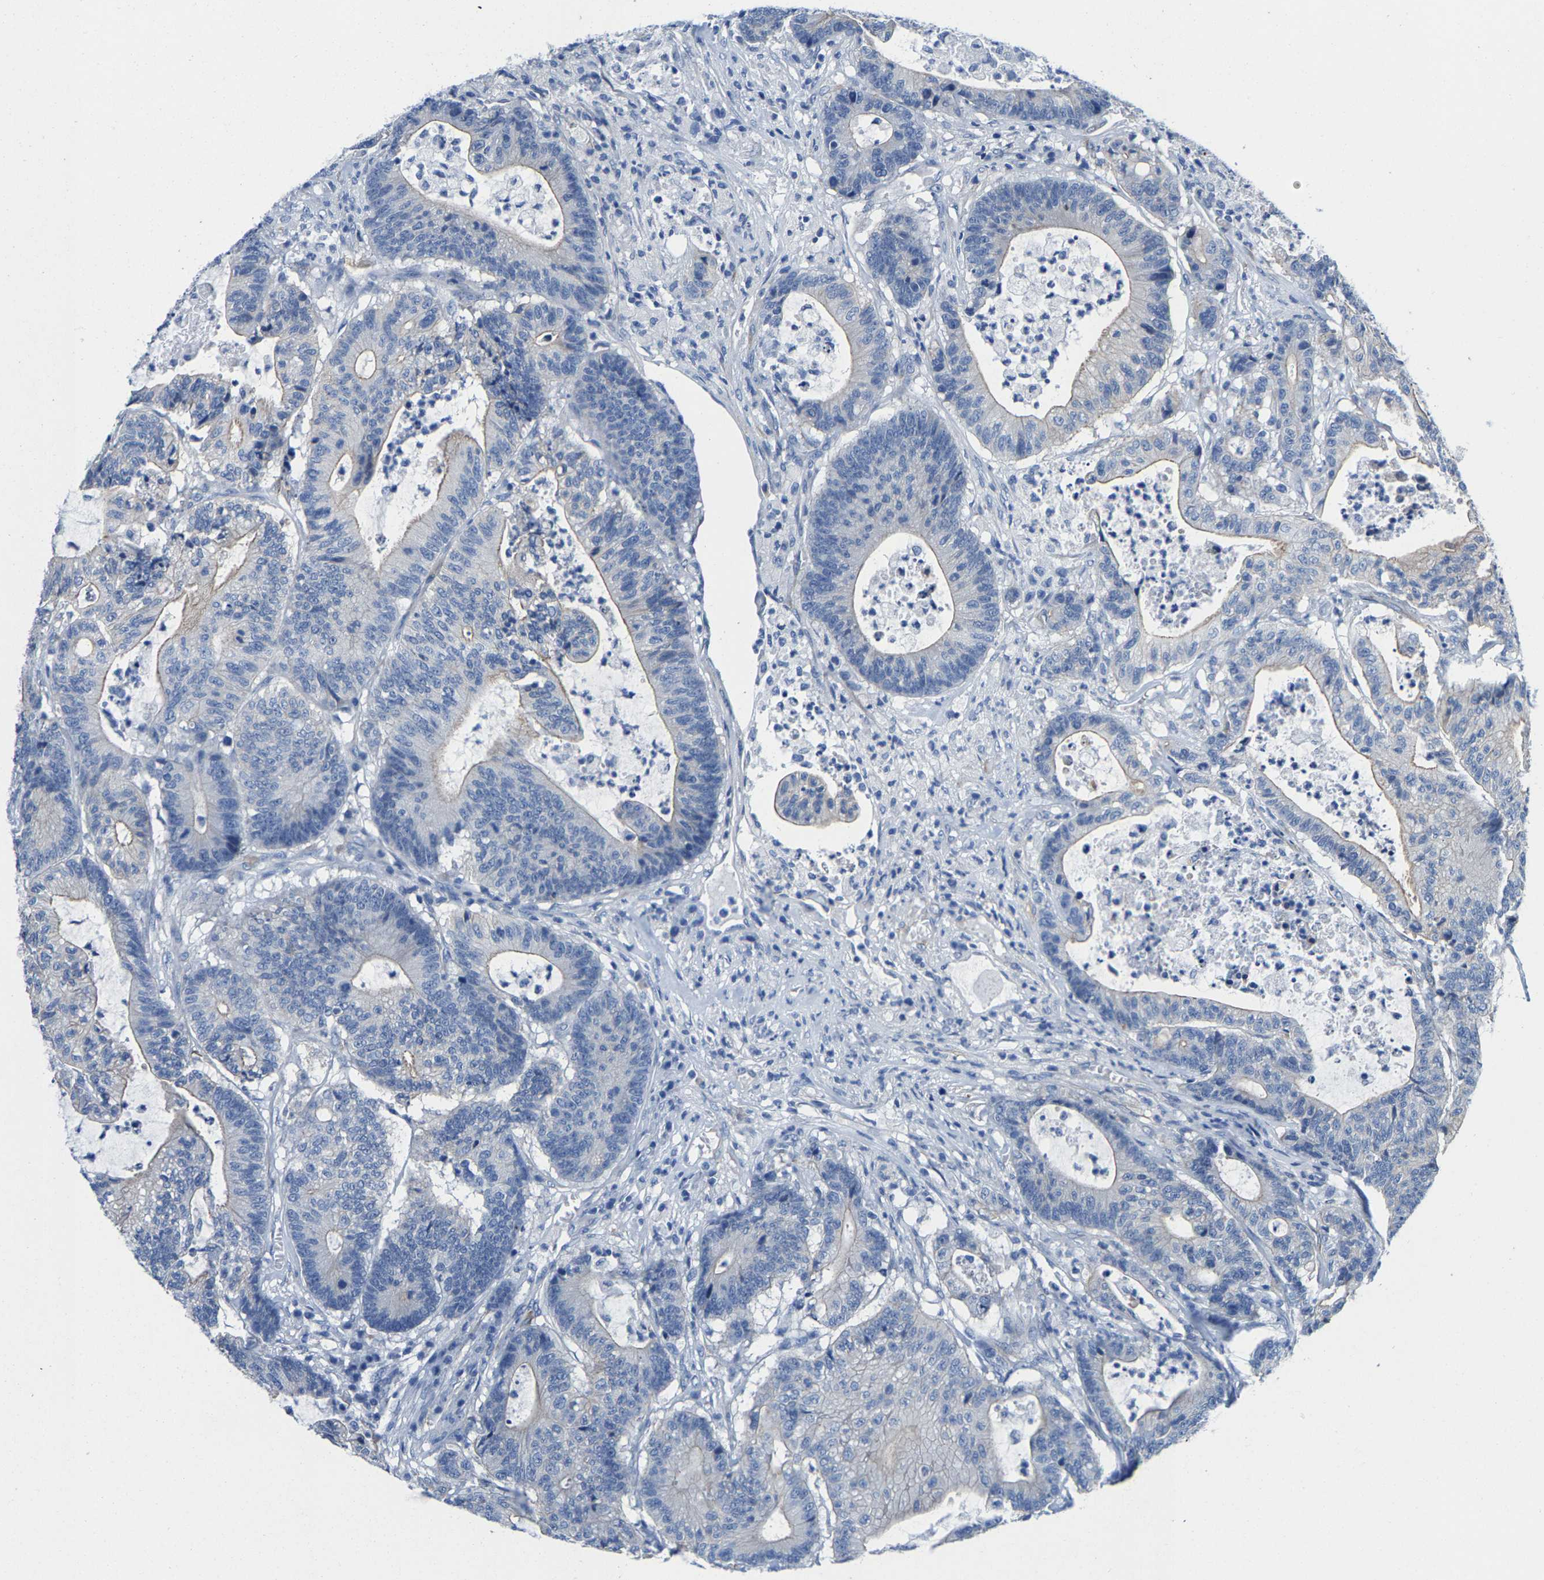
{"staining": {"intensity": "negative", "quantity": "none", "location": "none"}, "tissue": "colorectal cancer", "cell_type": "Tumor cells", "image_type": "cancer", "snomed": [{"axis": "morphology", "description": "Adenocarcinoma, NOS"}, {"axis": "topography", "description": "Colon"}], "caption": "The micrograph exhibits no significant expression in tumor cells of colorectal cancer (adenocarcinoma).", "gene": "DSCAM", "patient": {"sex": "female", "age": 84}}